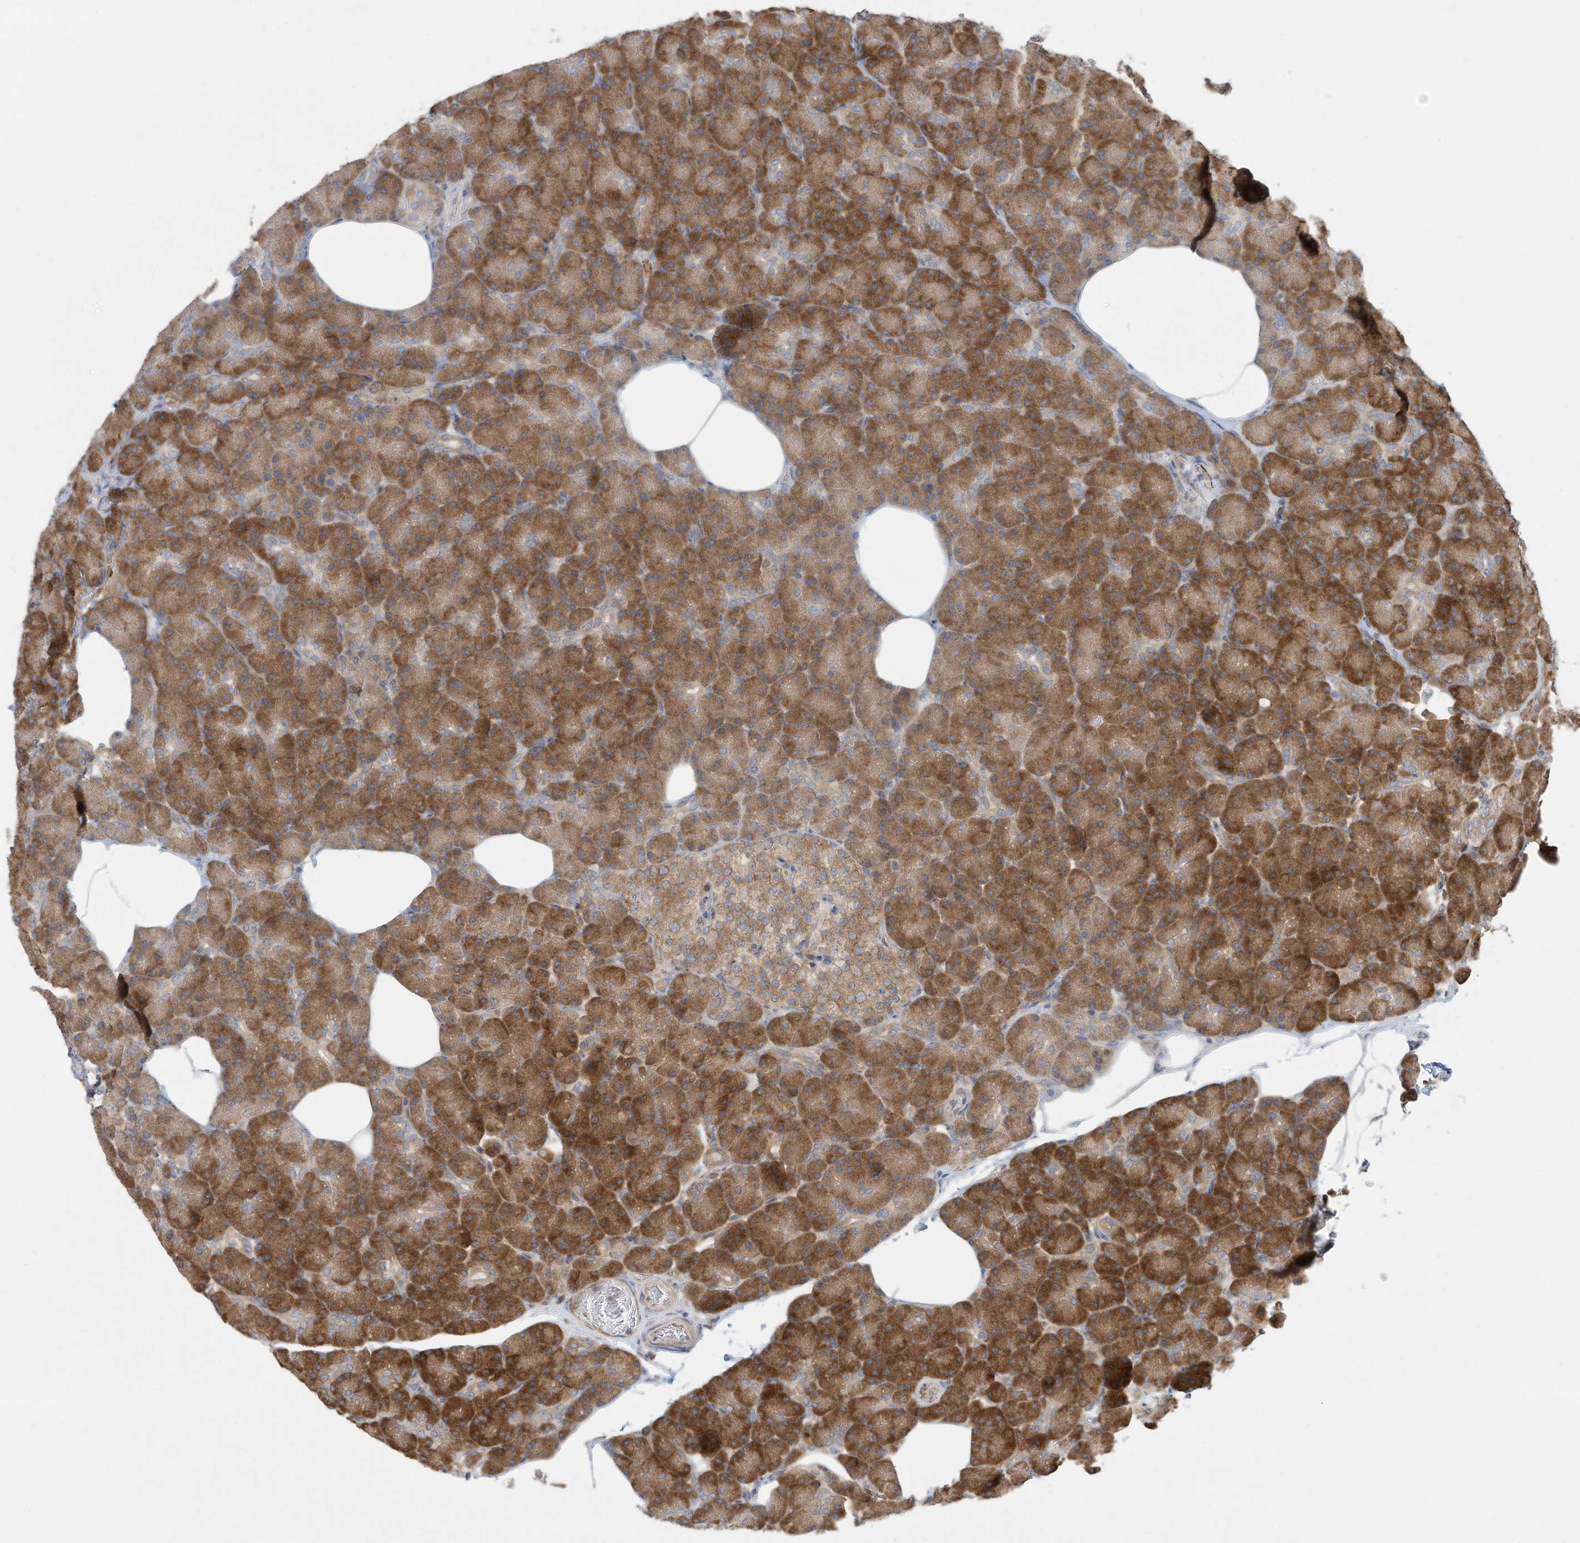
{"staining": {"intensity": "strong", "quantity": ">75%", "location": "cytoplasmic/membranous"}, "tissue": "pancreas", "cell_type": "Exocrine glandular cells", "image_type": "normal", "snomed": [{"axis": "morphology", "description": "Normal tissue, NOS"}, {"axis": "topography", "description": "Pancreas"}], "caption": "Protein expression analysis of normal pancreas demonstrates strong cytoplasmic/membranous expression in approximately >75% of exocrine glandular cells. The protein of interest is stained brown, and the nuclei are stained in blue (DAB (3,3'-diaminobenzidine) IHC with brightfield microscopy, high magnification).", "gene": "USE1", "patient": {"sex": "female", "age": 43}}